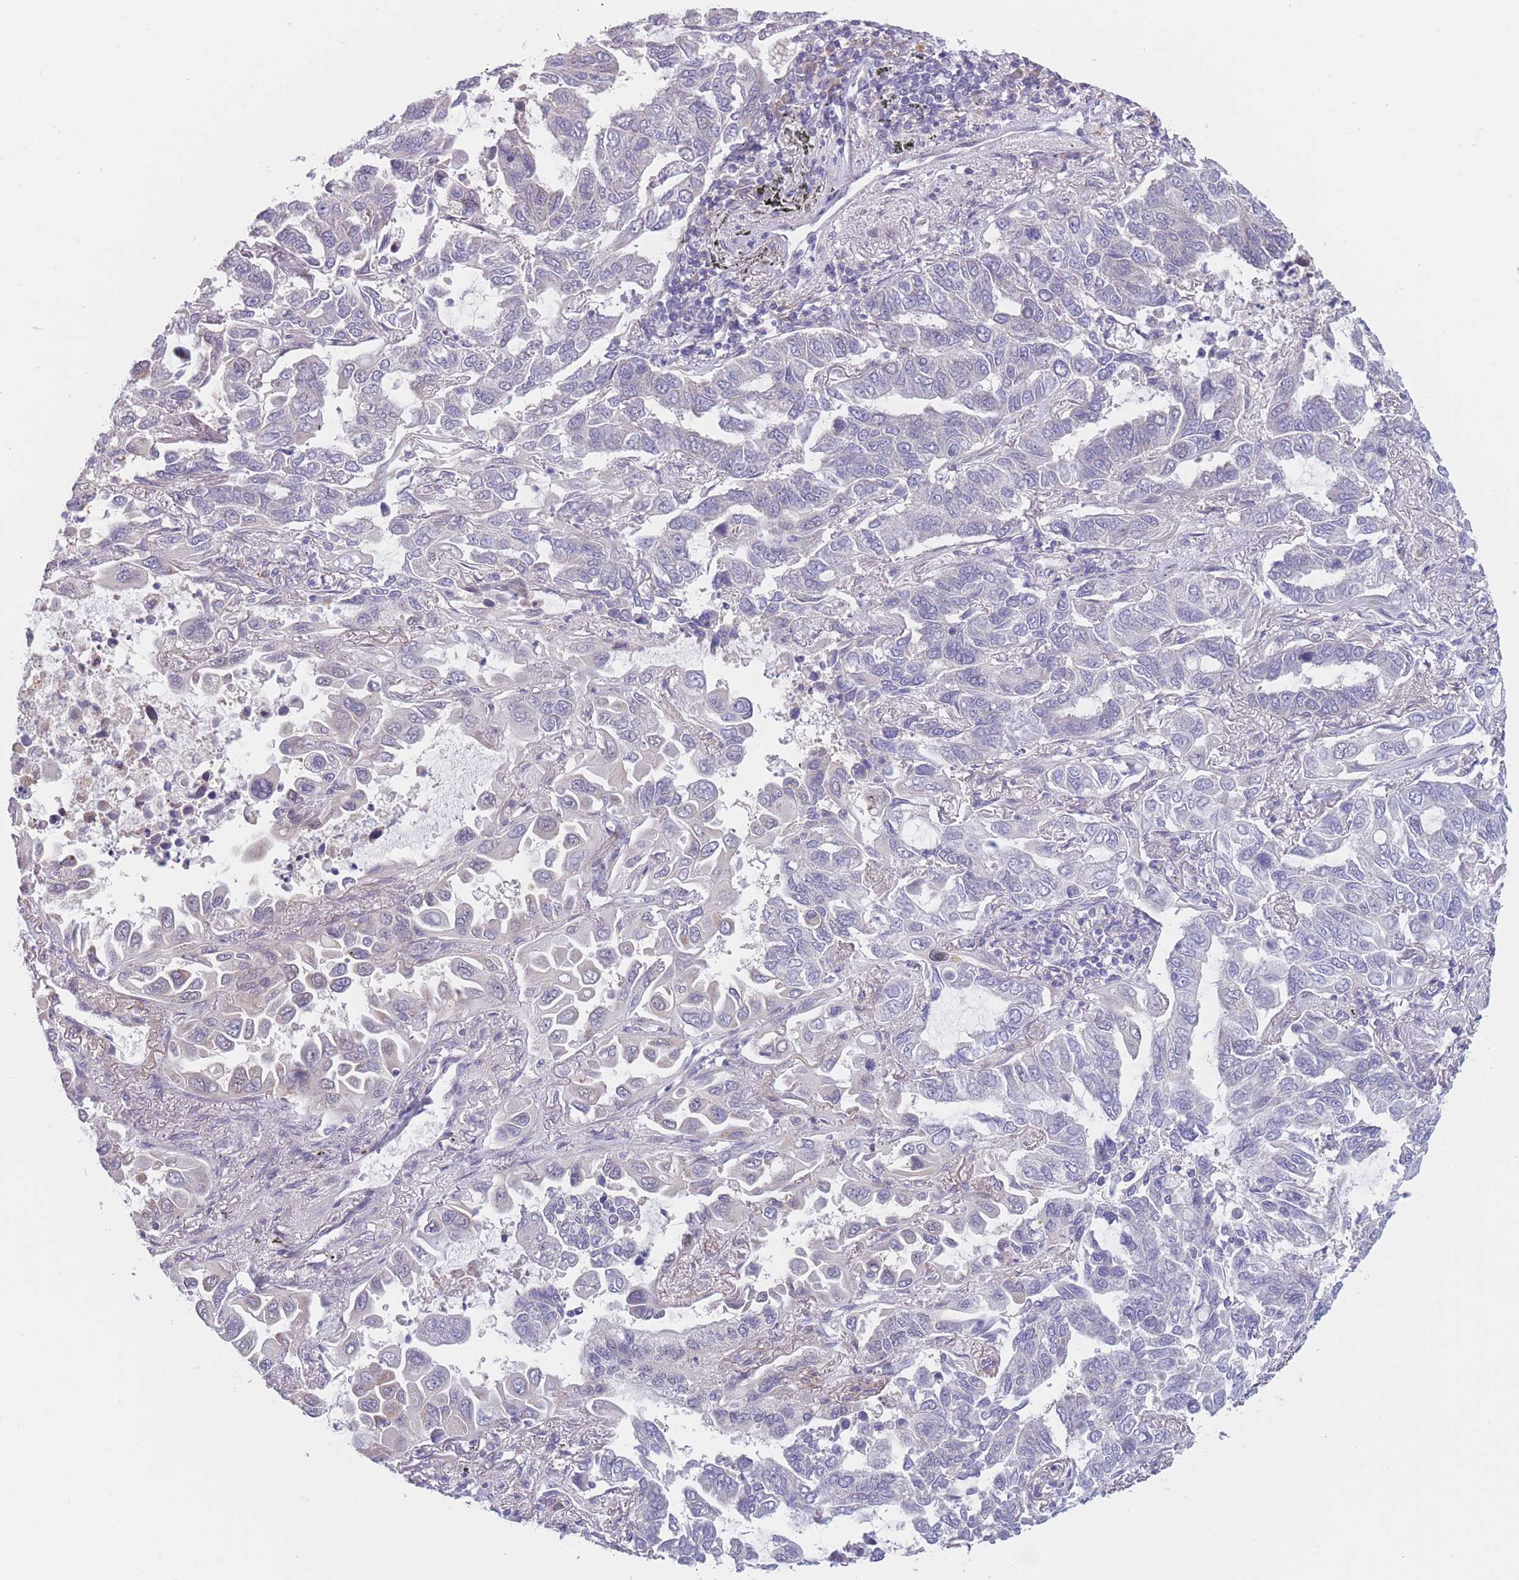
{"staining": {"intensity": "negative", "quantity": "none", "location": "none"}, "tissue": "lung cancer", "cell_type": "Tumor cells", "image_type": "cancer", "snomed": [{"axis": "morphology", "description": "Adenocarcinoma, NOS"}, {"axis": "topography", "description": "Lung"}], "caption": "An image of human lung adenocarcinoma is negative for staining in tumor cells.", "gene": "COL27A1", "patient": {"sex": "male", "age": 64}}